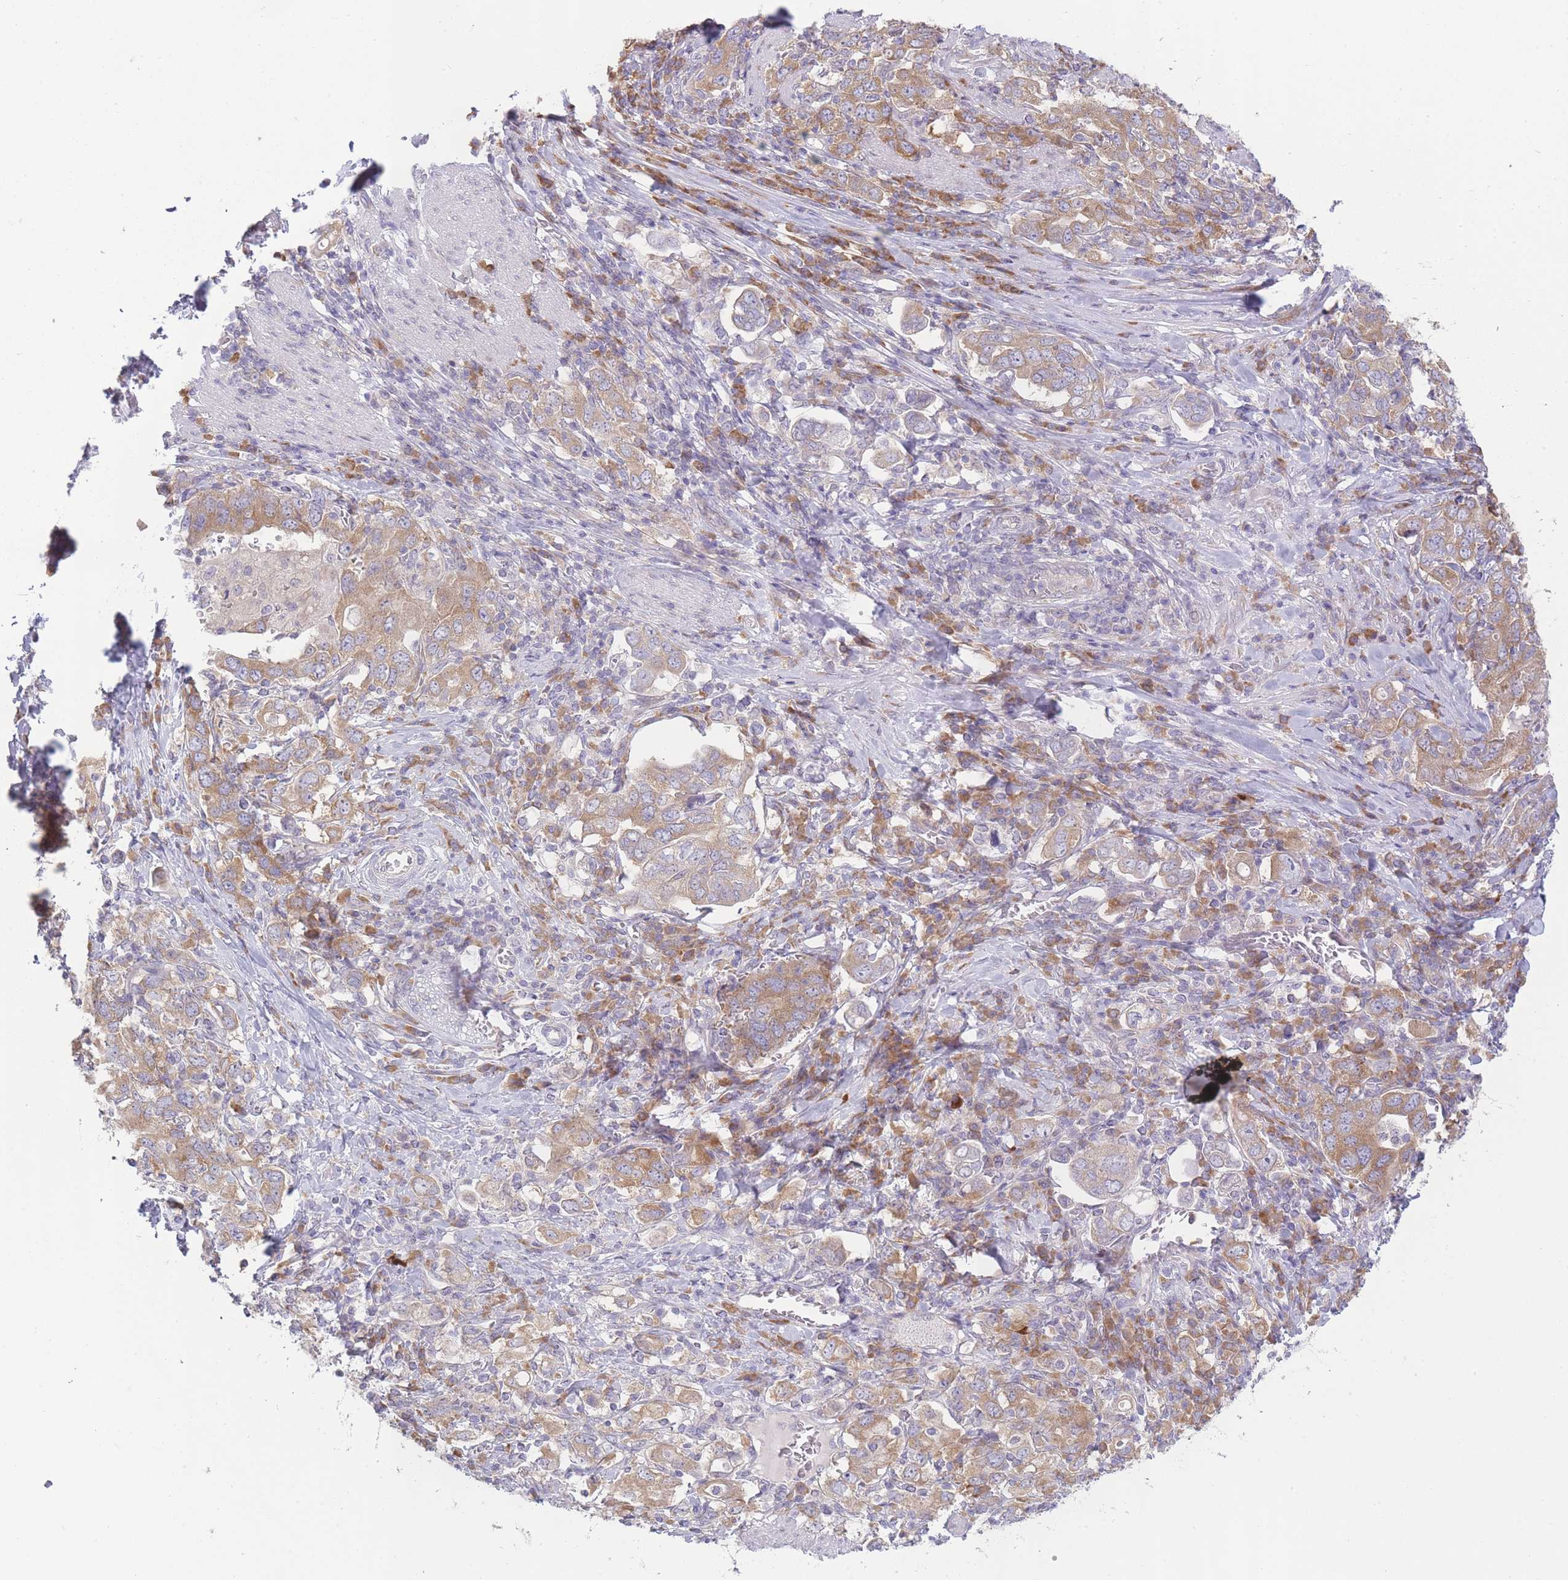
{"staining": {"intensity": "moderate", "quantity": ">75%", "location": "cytoplasmic/membranous"}, "tissue": "stomach cancer", "cell_type": "Tumor cells", "image_type": "cancer", "snomed": [{"axis": "morphology", "description": "Adenocarcinoma, NOS"}, {"axis": "topography", "description": "Stomach, upper"}, {"axis": "topography", "description": "Stomach"}], "caption": "Immunohistochemical staining of human adenocarcinoma (stomach) displays medium levels of moderate cytoplasmic/membranous positivity in approximately >75% of tumor cells.", "gene": "OR5L2", "patient": {"sex": "male", "age": 62}}